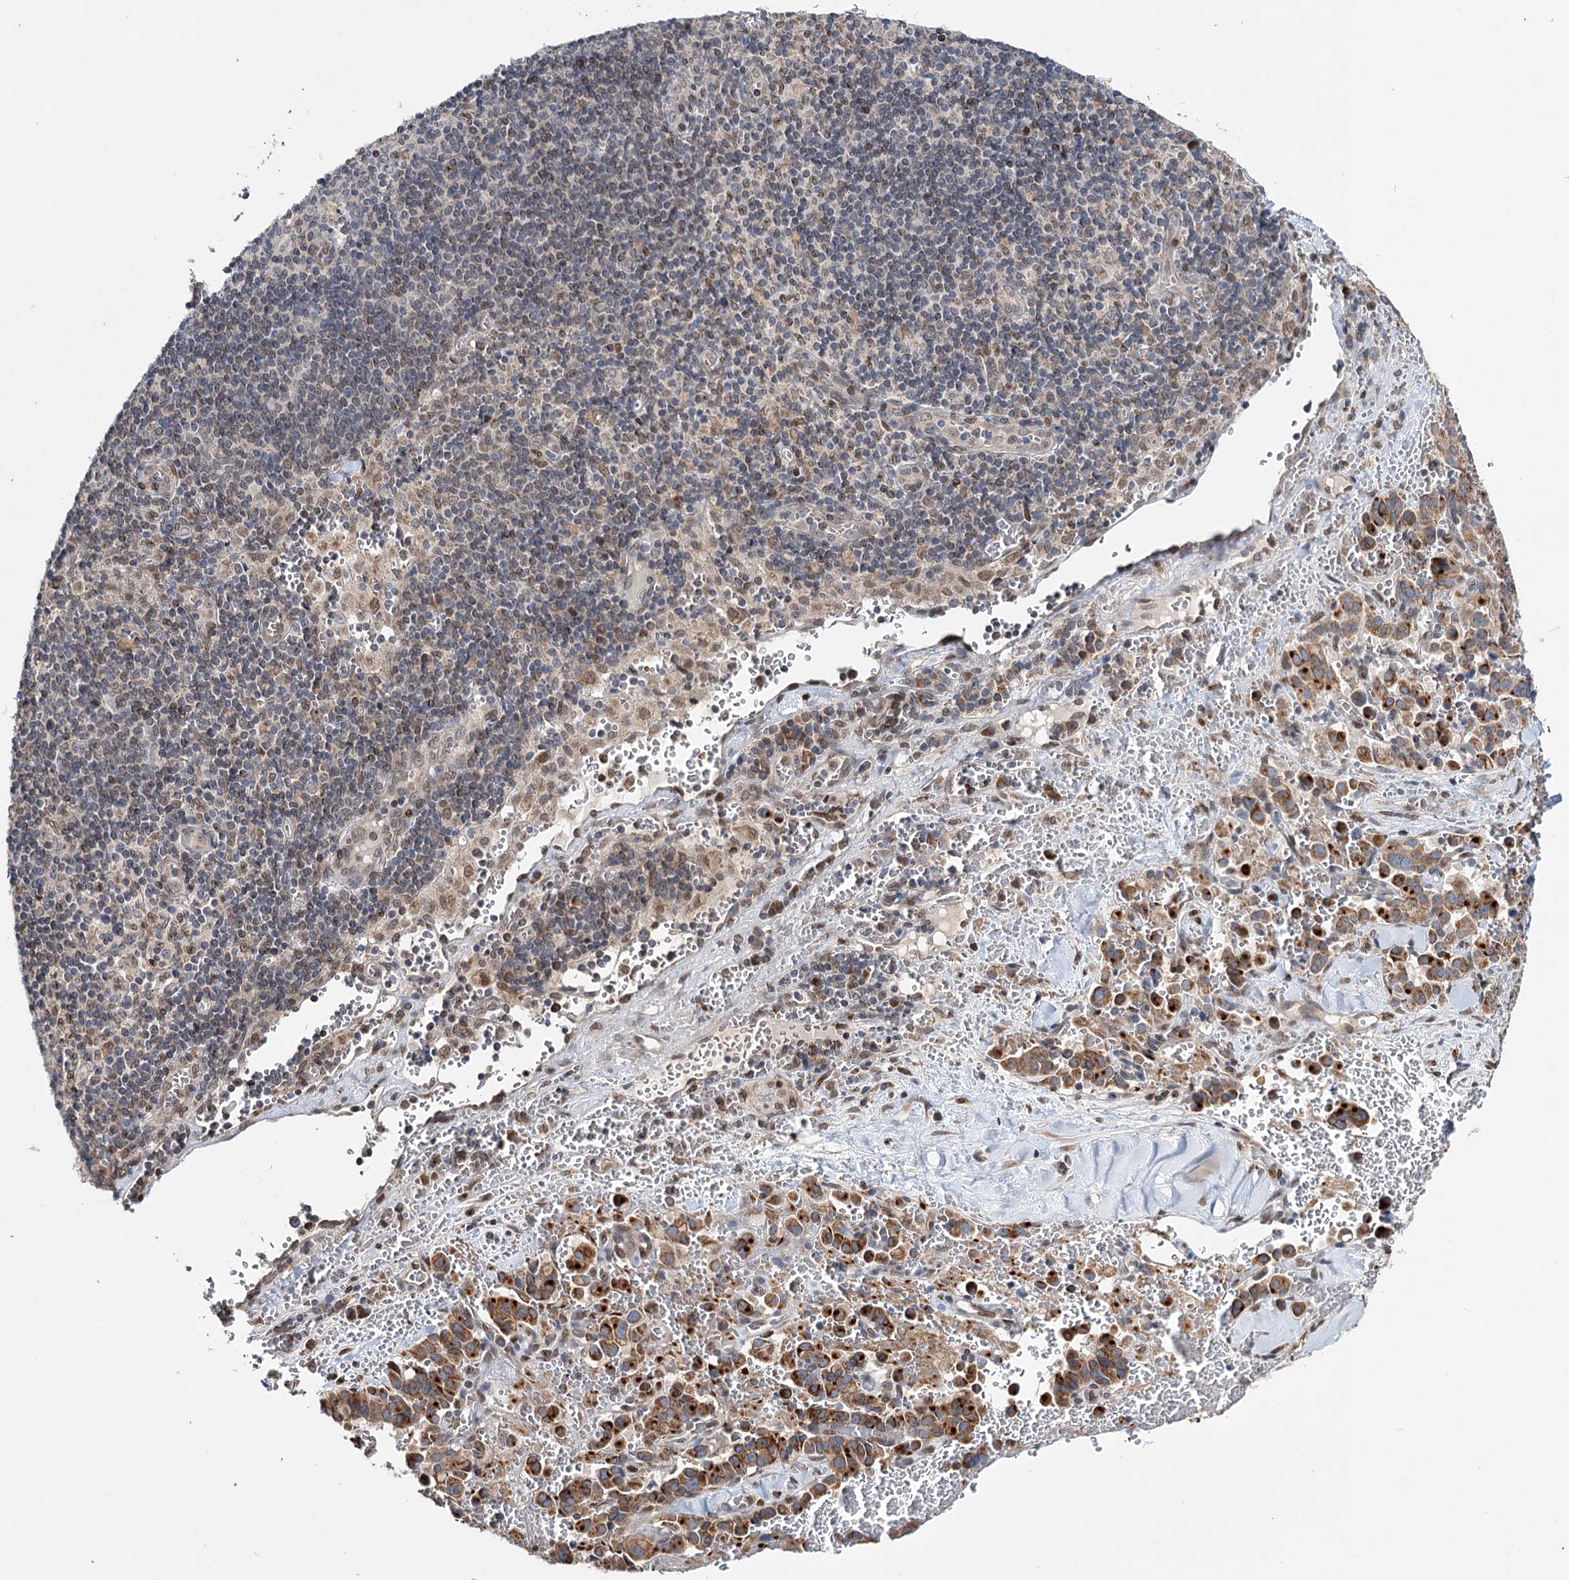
{"staining": {"intensity": "moderate", "quantity": ">75%", "location": "cytoplasmic/membranous"}, "tissue": "pancreatic cancer", "cell_type": "Tumor cells", "image_type": "cancer", "snomed": [{"axis": "morphology", "description": "Adenocarcinoma, NOS"}, {"axis": "topography", "description": "Pancreas"}], "caption": "DAB (3,3'-diaminobenzidine) immunohistochemical staining of pancreatic adenocarcinoma exhibits moderate cytoplasmic/membranous protein expression in approximately >75% of tumor cells. (Brightfield microscopy of DAB IHC at high magnification).", "gene": "CFAP46", "patient": {"sex": "male", "age": 65}}